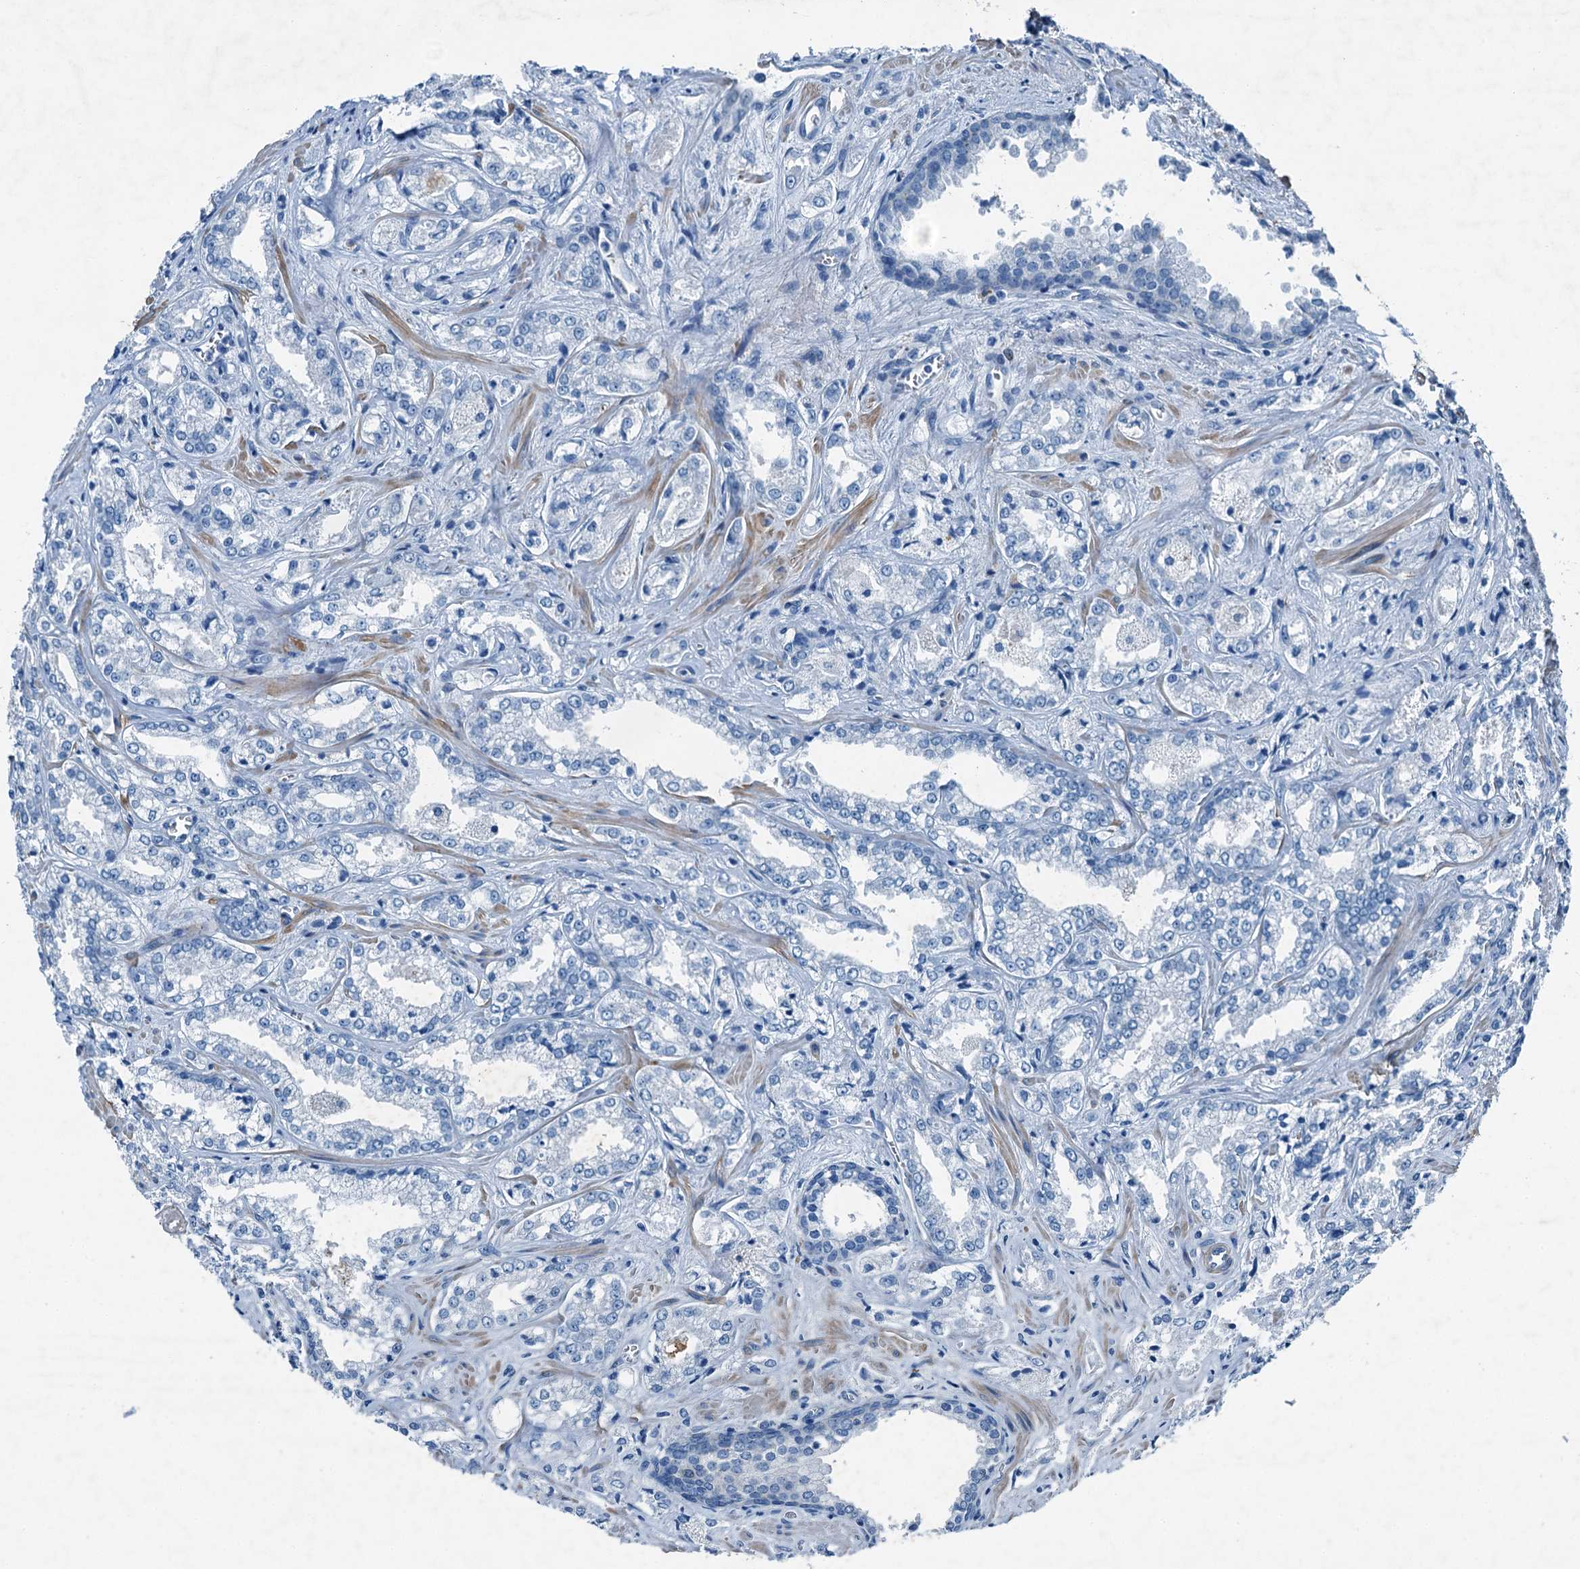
{"staining": {"intensity": "negative", "quantity": "none", "location": "none"}, "tissue": "prostate cancer", "cell_type": "Tumor cells", "image_type": "cancer", "snomed": [{"axis": "morphology", "description": "Adenocarcinoma, Low grade"}, {"axis": "topography", "description": "Prostate"}], "caption": "This is a photomicrograph of immunohistochemistry staining of prostate cancer (low-grade adenocarcinoma), which shows no expression in tumor cells.", "gene": "RAB3IL1", "patient": {"sex": "male", "age": 47}}